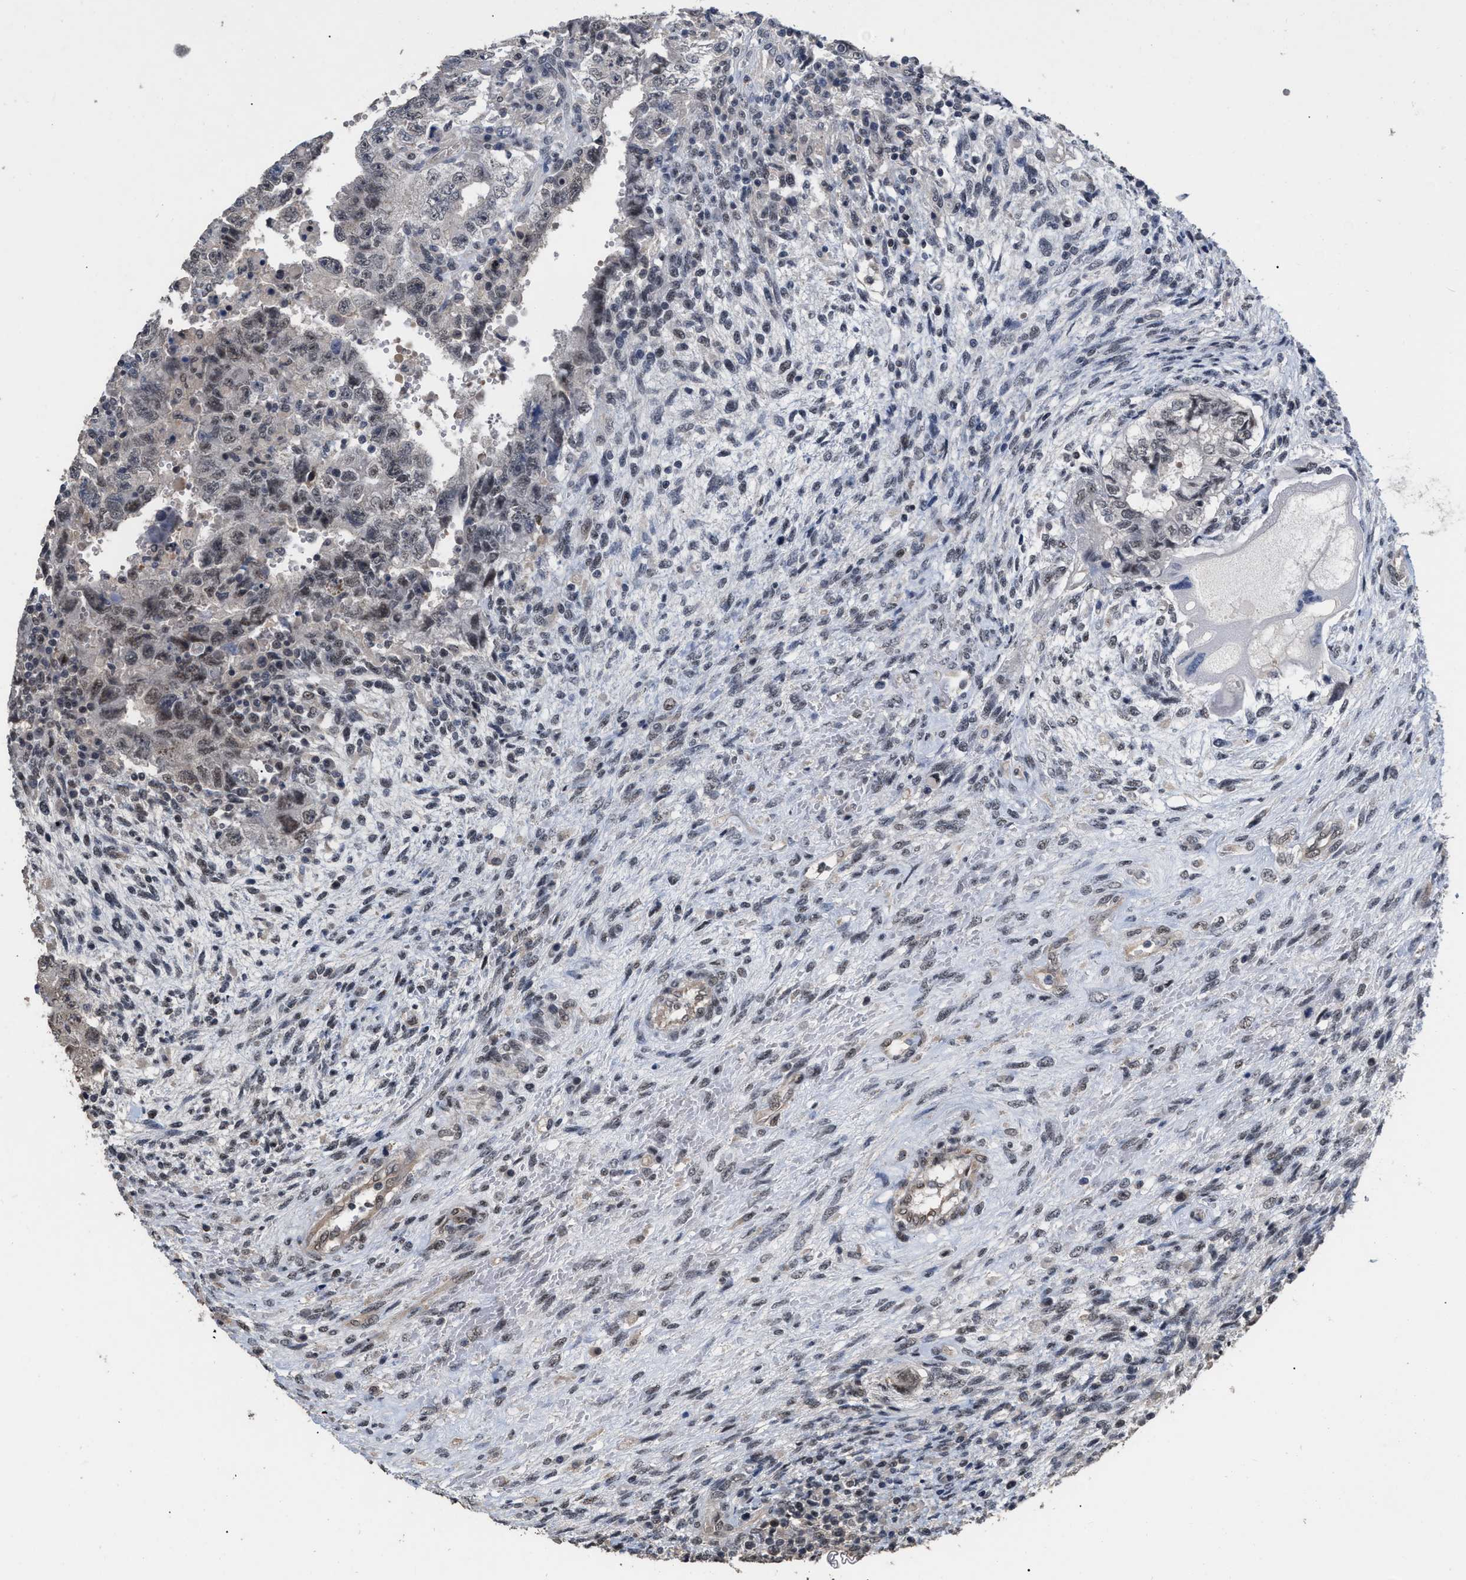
{"staining": {"intensity": "weak", "quantity": "25%-75%", "location": "cytoplasmic/membranous,nuclear"}, "tissue": "testis cancer", "cell_type": "Tumor cells", "image_type": "cancer", "snomed": [{"axis": "morphology", "description": "Carcinoma, Embryonal, NOS"}, {"axis": "topography", "description": "Testis"}], "caption": "A low amount of weak cytoplasmic/membranous and nuclear expression is identified in about 25%-75% of tumor cells in testis cancer (embryonal carcinoma) tissue.", "gene": "JAZF1", "patient": {"sex": "male", "age": 26}}